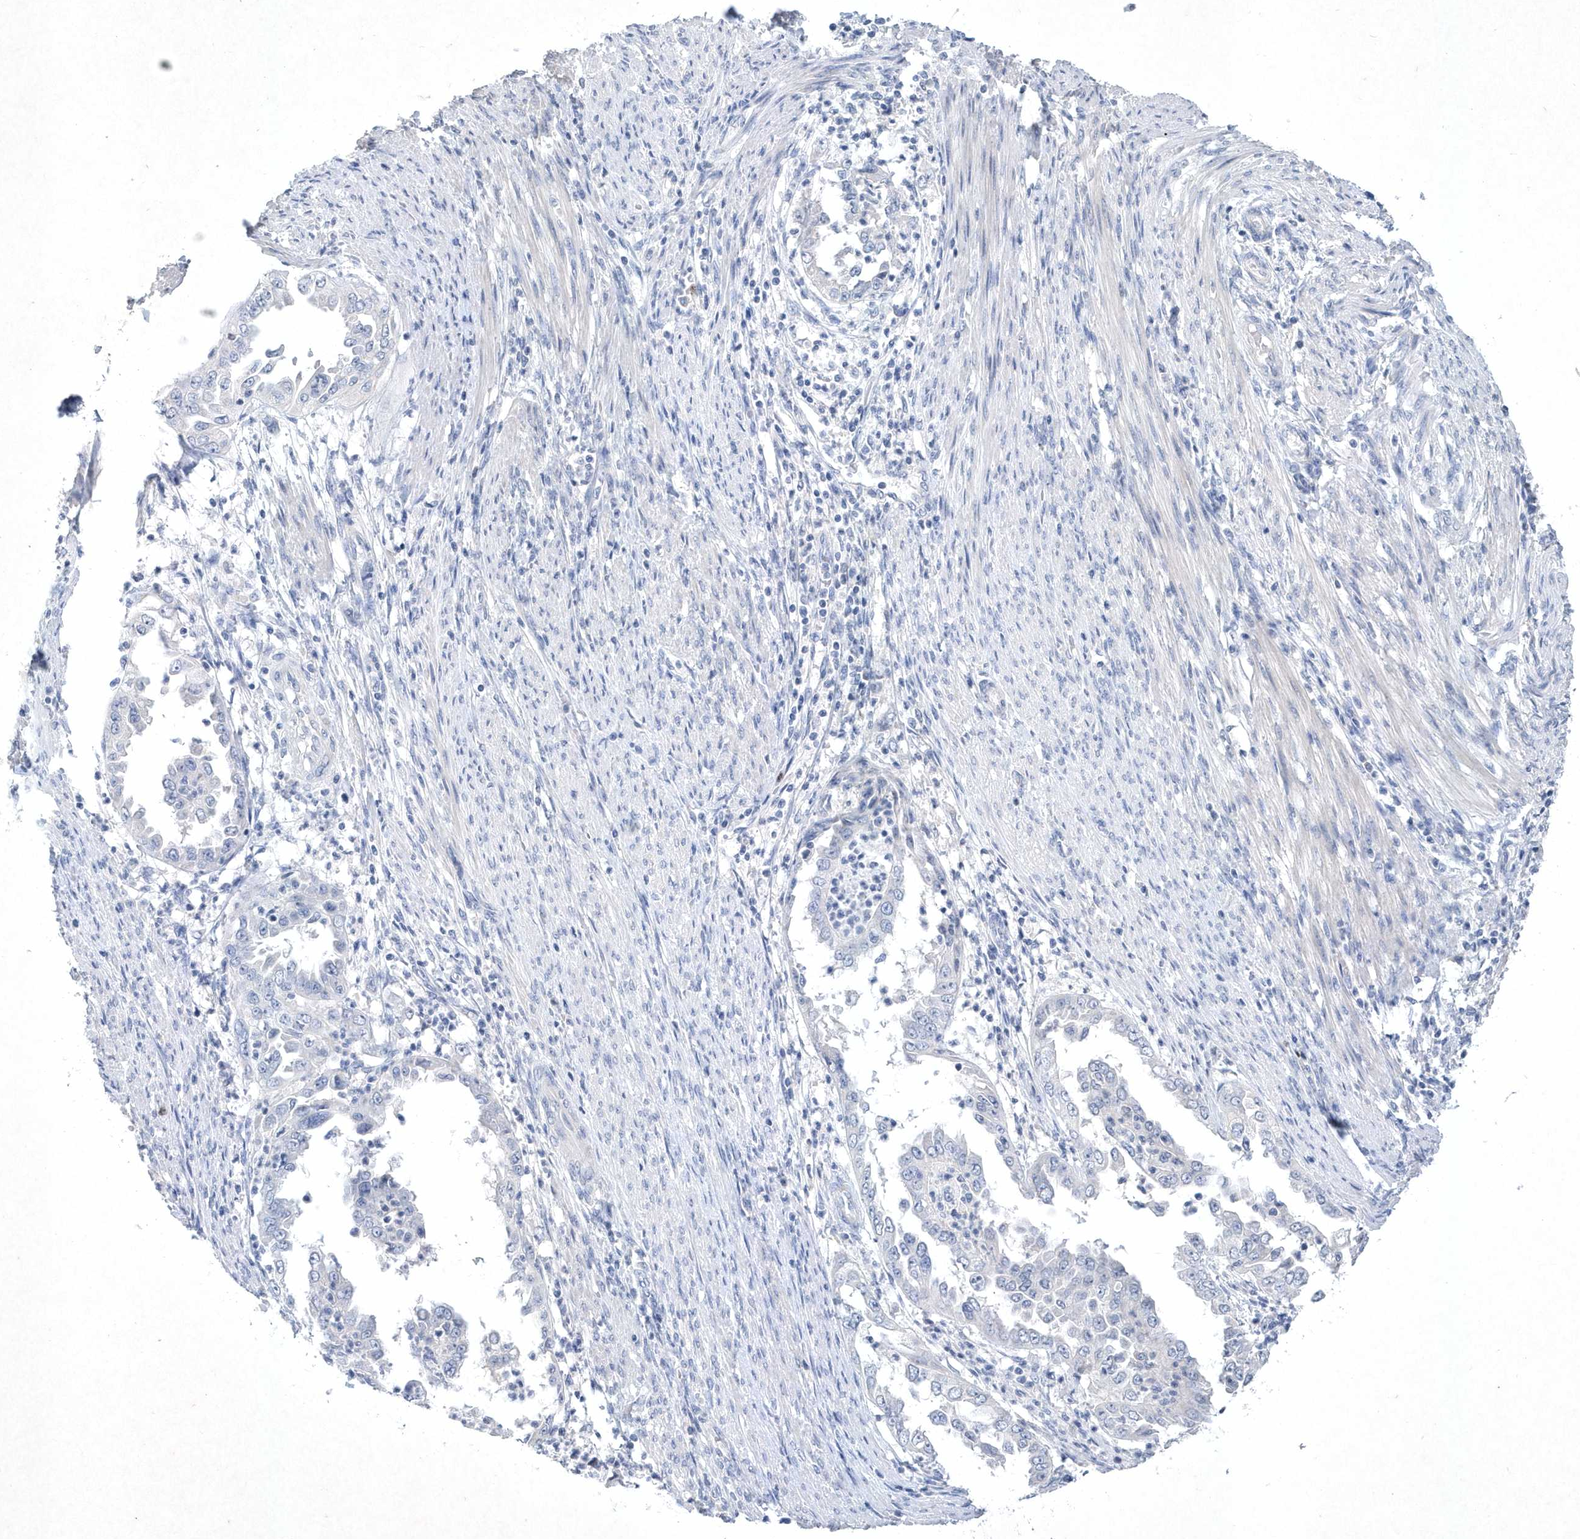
{"staining": {"intensity": "negative", "quantity": "none", "location": "none"}, "tissue": "endometrial cancer", "cell_type": "Tumor cells", "image_type": "cancer", "snomed": [{"axis": "morphology", "description": "Adenocarcinoma, NOS"}, {"axis": "topography", "description": "Endometrium"}], "caption": "Tumor cells are negative for brown protein staining in endometrial cancer (adenocarcinoma). (DAB IHC with hematoxylin counter stain).", "gene": "BHLHA15", "patient": {"sex": "female", "age": 85}}